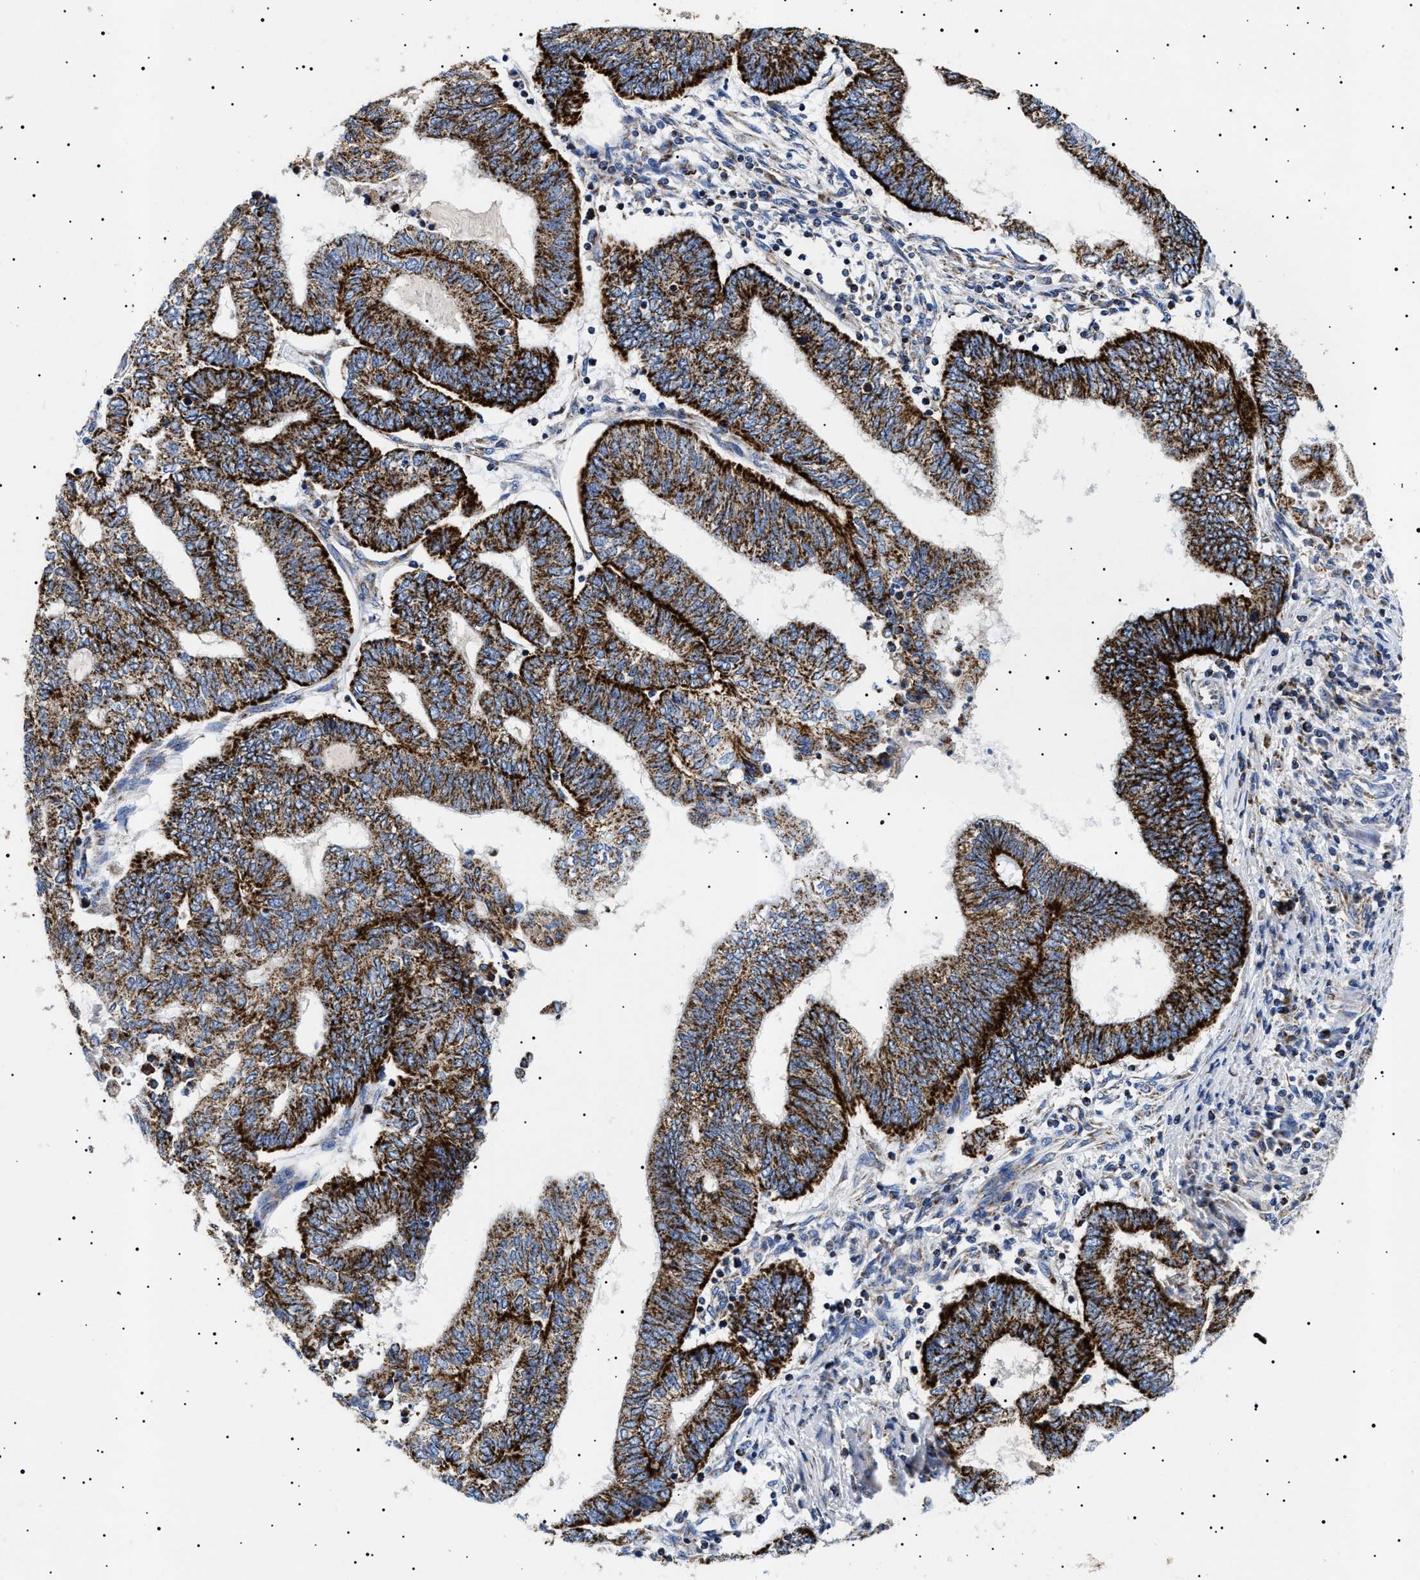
{"staining": {"intensity": "strong", "quantity": ">75%", "location": "cytoplasmic/membranous"}, "tissue": "endometrial cancer", "cell_type": "Tumor cells", "image_type": "cancer", "snomed": [{"axis": "morphology", "description": "Adenocarcinoma, NOS"}, {"axis": "topography", "description": "Uterus"}, {"axis": "topography", "description": "Endometrium"}], "caption": "An image of human endometrial cancer (adenocarcinoma) stained for a protein shows strong cytoplasmic/membranous brown staining in tumor cells. The protein of interest is shown in brown color, while the nuclei are stained blue.", "gene": "CHRDL2", "patient": {"sex": "female", "age": 70}}